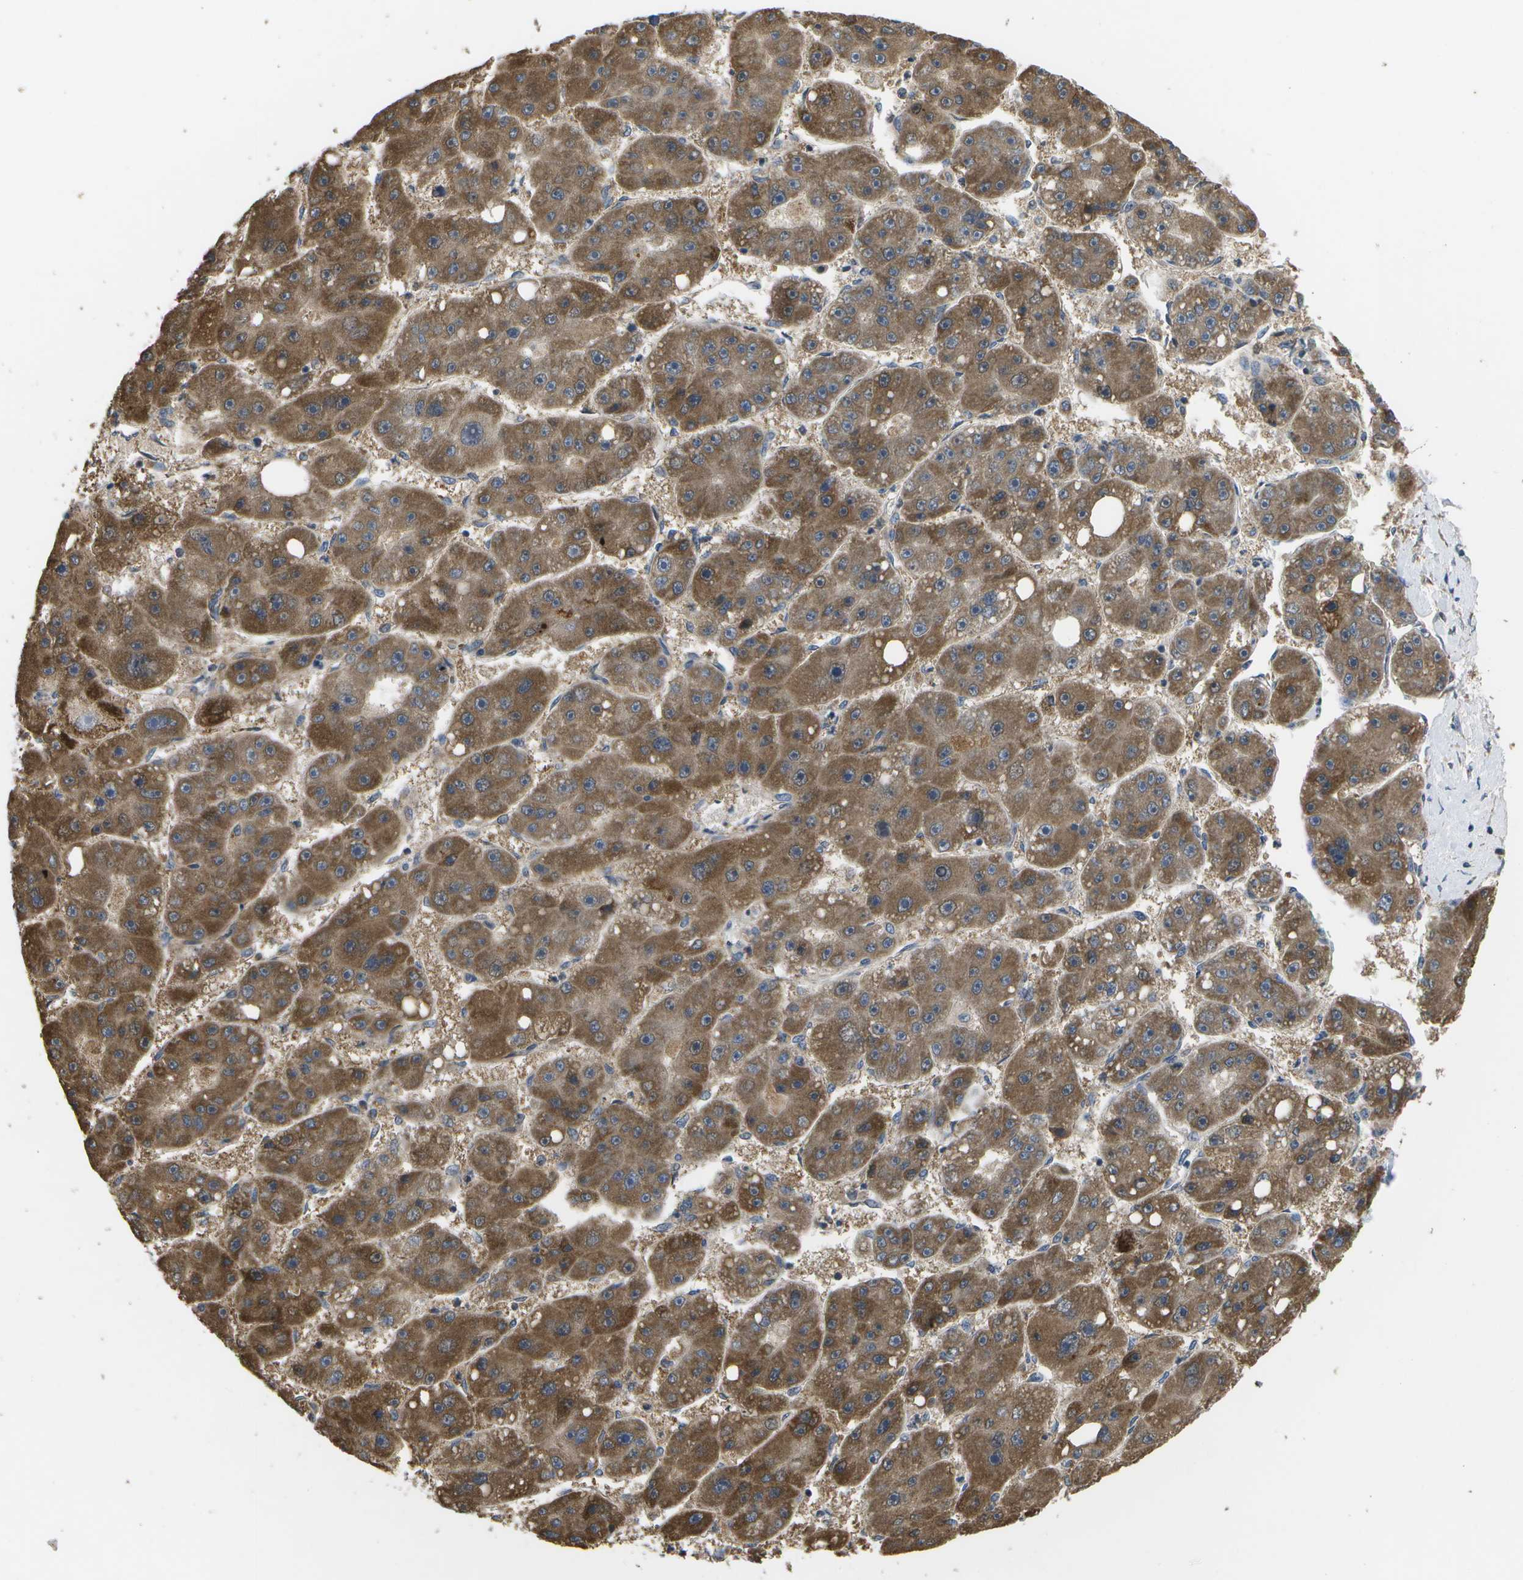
{"staining": {"intensity": "moderate", "quantity": ">75%", "location": "cytoplasmic/membranous"}, "tissue": "liver cancer", "cell_type": "Tumor cells", "image_type": "cancer", "snomed": [{"axis": "morphology", "description": "Carcinoma, Hepatocellular, NOS"}, {"axis": "topography", "description": "Liver"}], "caption": "This is an image of immunohistochemistry staining of liver cancer (hepatocellular carcinoma), which shows moderate expression in the cytoplasmic/membranous of tumor cells.", "gene": "HADHA", "patient": {"sex": "female", "age": 61}}